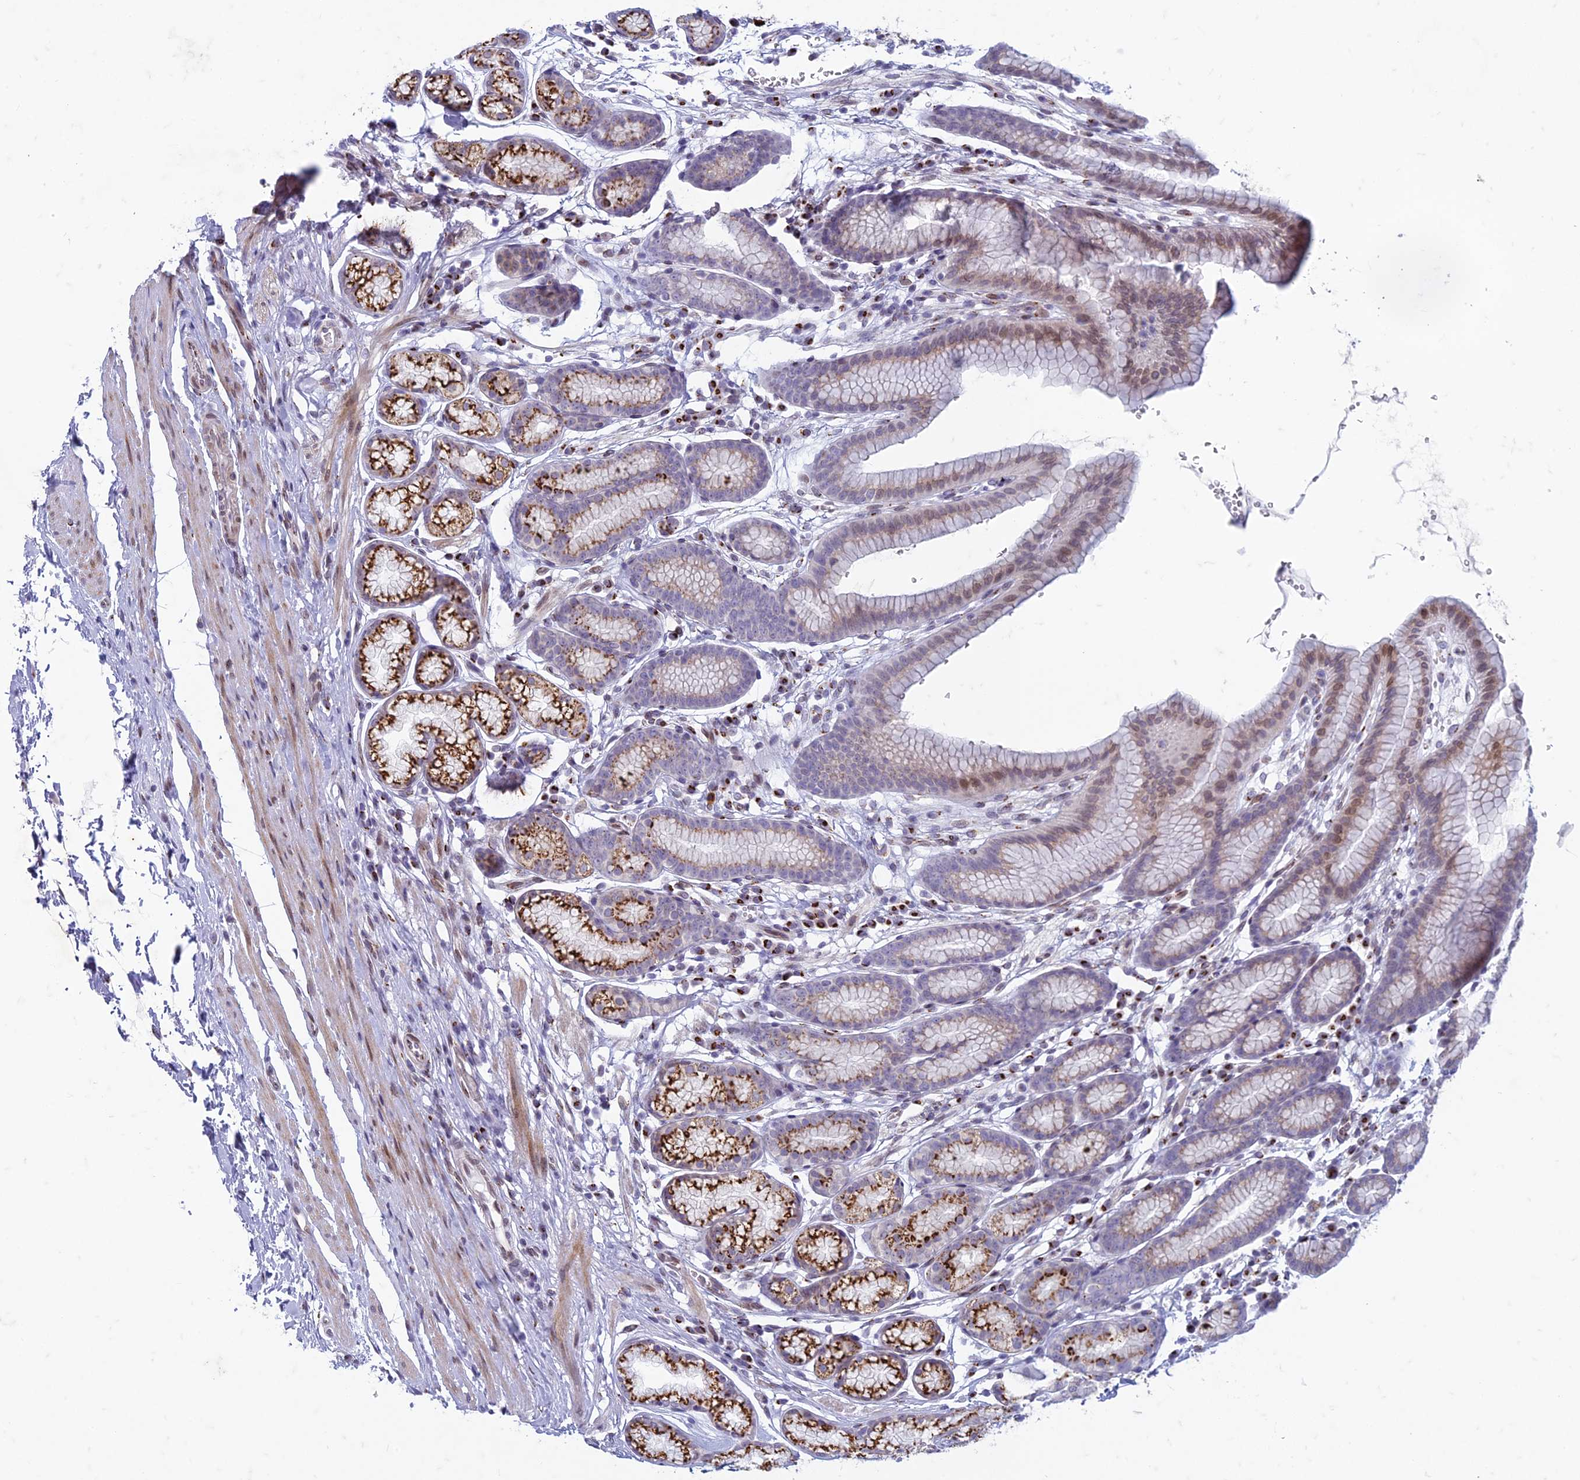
{"staining": {"intensity": "strong", "quantity": "25%-75%", "location": "cytoplasmic/membranous"}, "tissue": "stomach", "cell_type": "Glandular cells", "image_type": "normal", "snomed": [{"axis": "morphology", "description": "Normal tissue, NOS"}, {"axis": "topography", "description": "Stomach"}], "caption": "Immunohistochemical staining of normal human stomach demonstrates 25%-75% levels of strong cytoplasmic/membranous protein staining in about 25%-75% of glandular cells.", "gene": "FAM3C", "patient": {"sex": "male", "age": 42}}